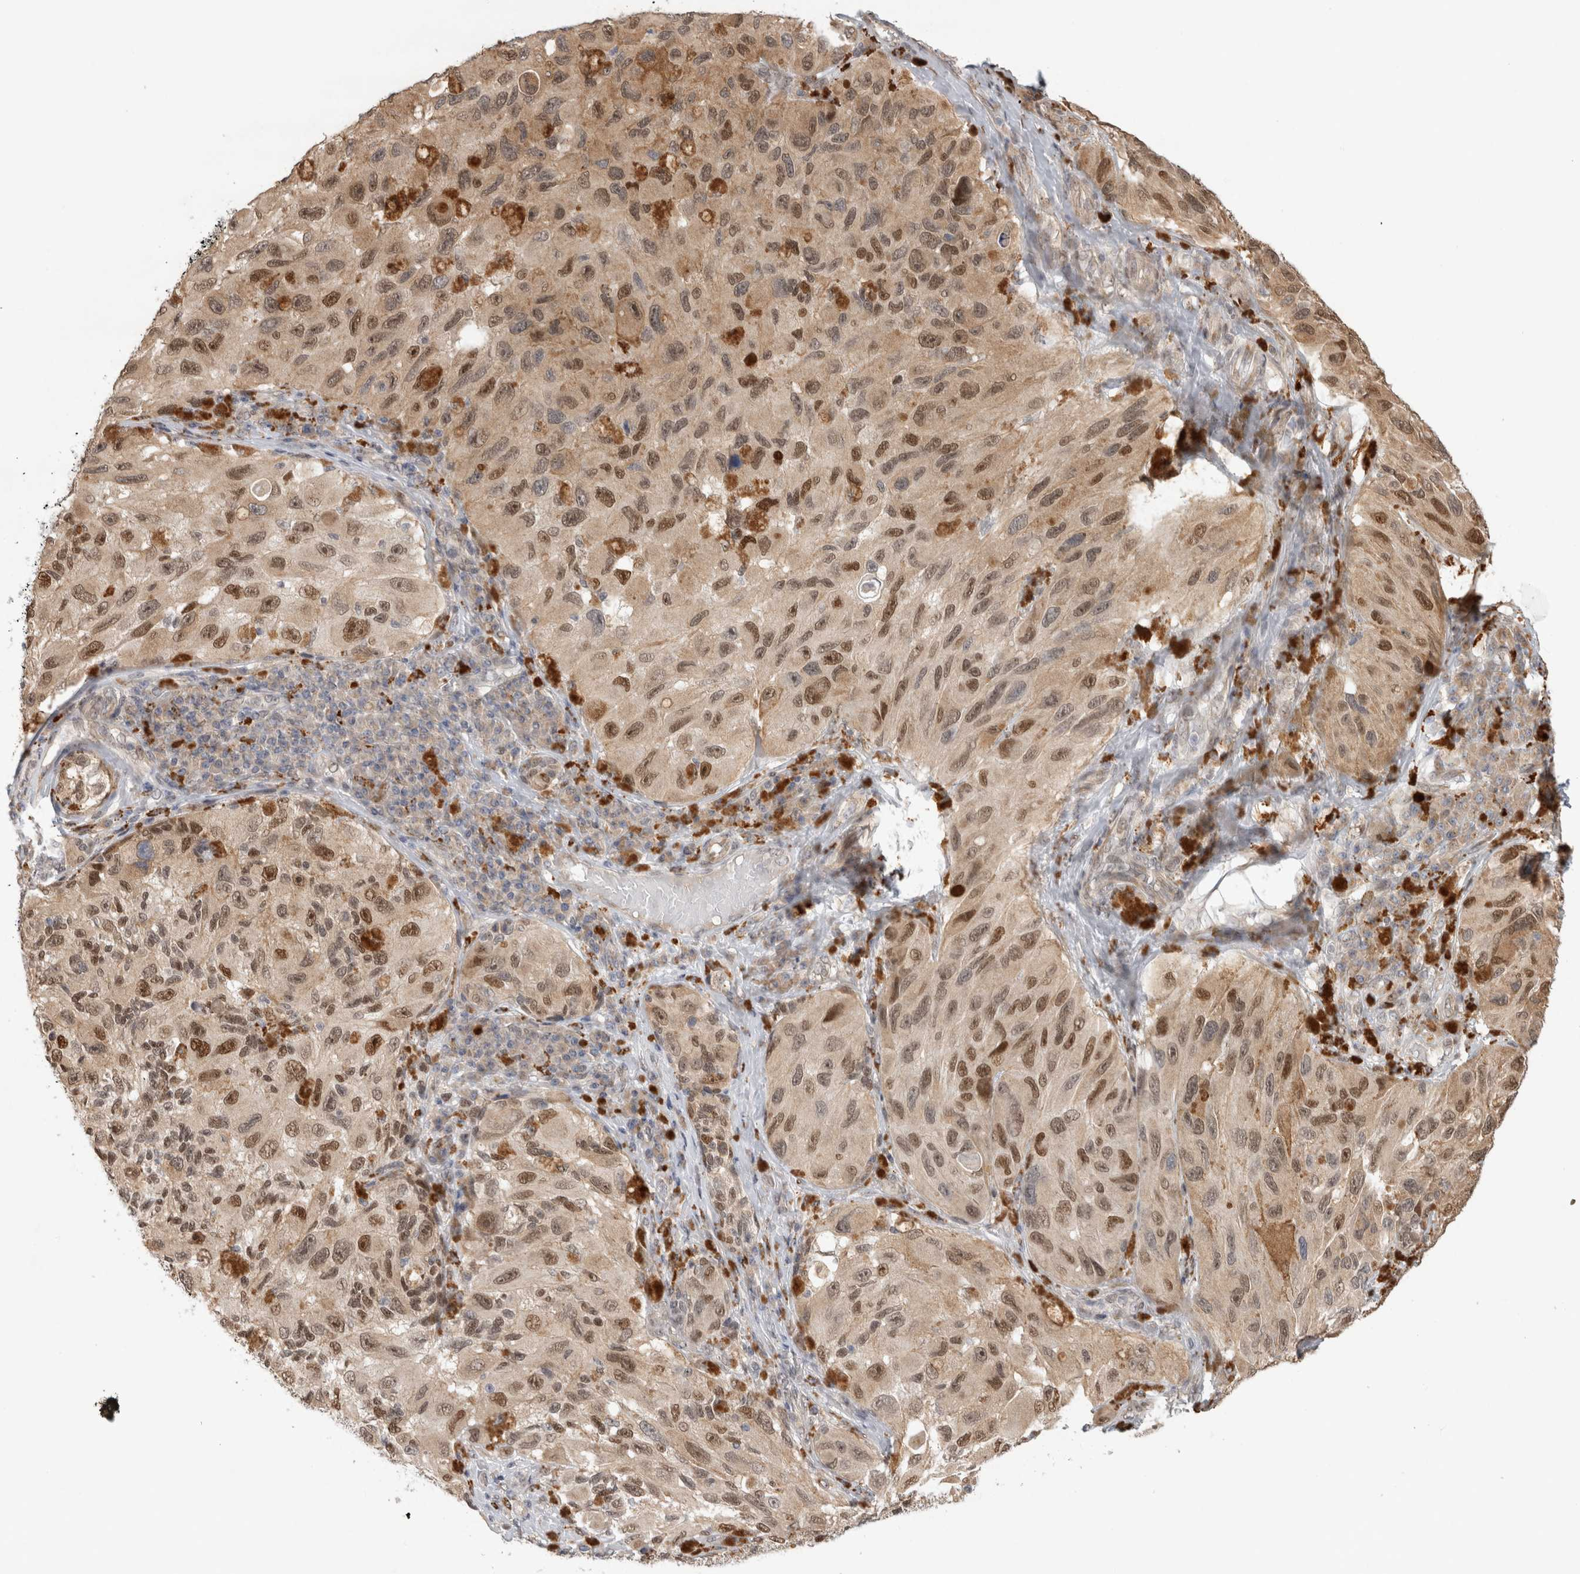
{"staining": {"intensity": "moderate", "quantity": ">75%", "location": "cytoplasmic/membranous,nuclear"}, "tissue": "melanoma", "cell_type": "Tumor cells", "image_type": "cancer", "snomed": [{"axis": "morphology", "description": "Malignant melanoma, NOS"}, {"axis": "topography", "description": "Skin"}], "caption": "Immunohistochemistry photomicrograph of neoplastic tissue: human melanoma stained using immunohistochemistry exhibits medium levels of moderate protein expression localized specifically in the cytoplasmic/membranous and nuclear of tumor cells, appearing as a cytoplasmic/membranous and nuclear brown color.", "gene": "NAB2", "patient": {"sex": "female", "age": 73}}